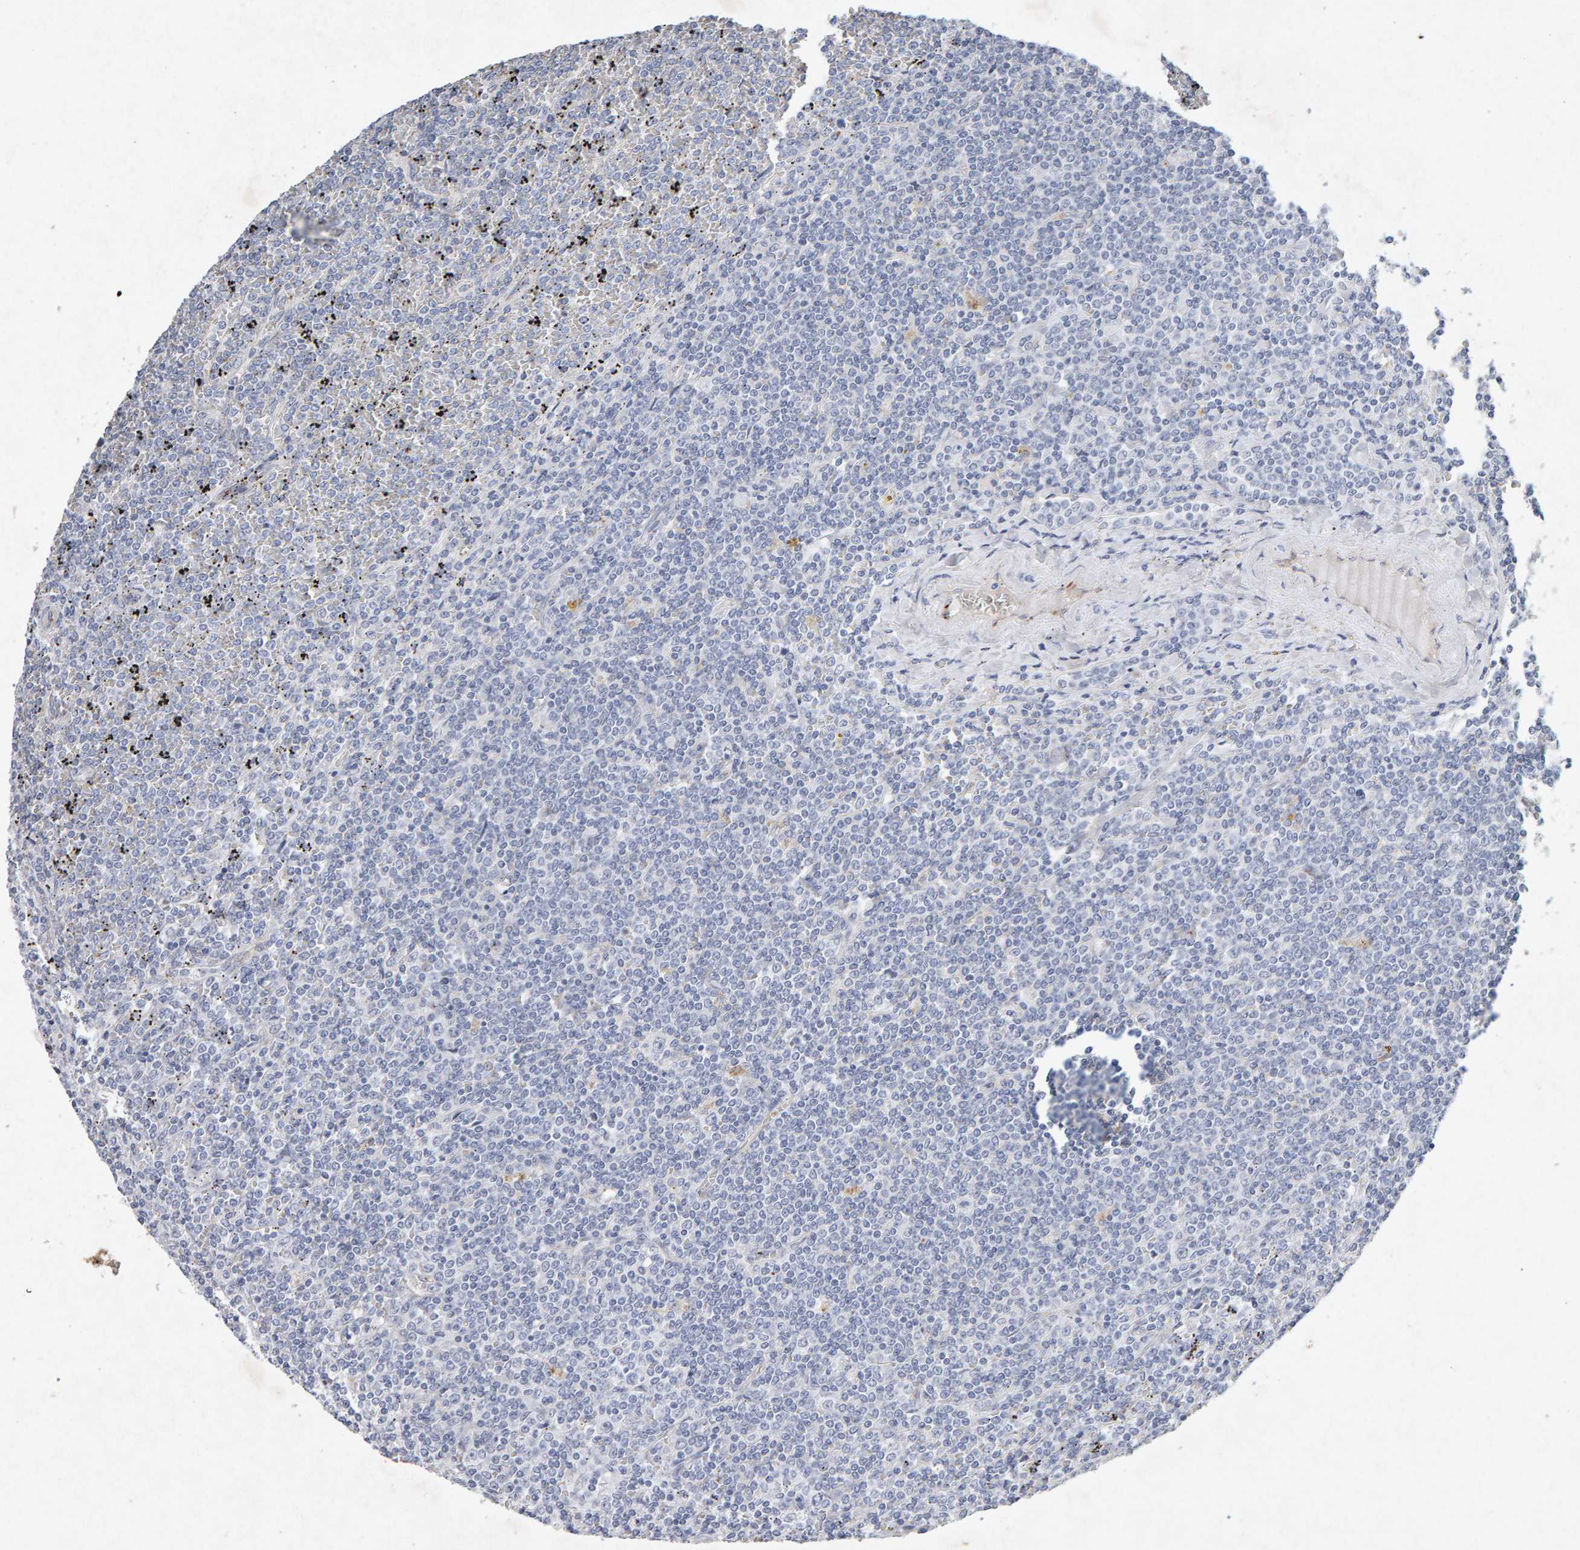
{"staining": {"intensity": "negative", "quantity": "none", "location": "none"}, "tissue": "lymphoma", "cell_type": "Tumor cells", "image_type": "cancer", "snomed": [{"axis": "morphology", "description": "Malignant lymphoma, non-Hodgkin's type, Low grade"}, {"axis": "topography", "description": "Spleen"}], "caption": "Tumor cells show no significant protein positivity in low-grade malignant lymphoma, non-Hodgkin's type. (Brightfield microscopy of DAB (3,3'-diaminobenzidine) immunohistochemistry (IHC) at high magnification).", "gene": "PTPRM", "patient": {"sex": "female", "age": 19}}